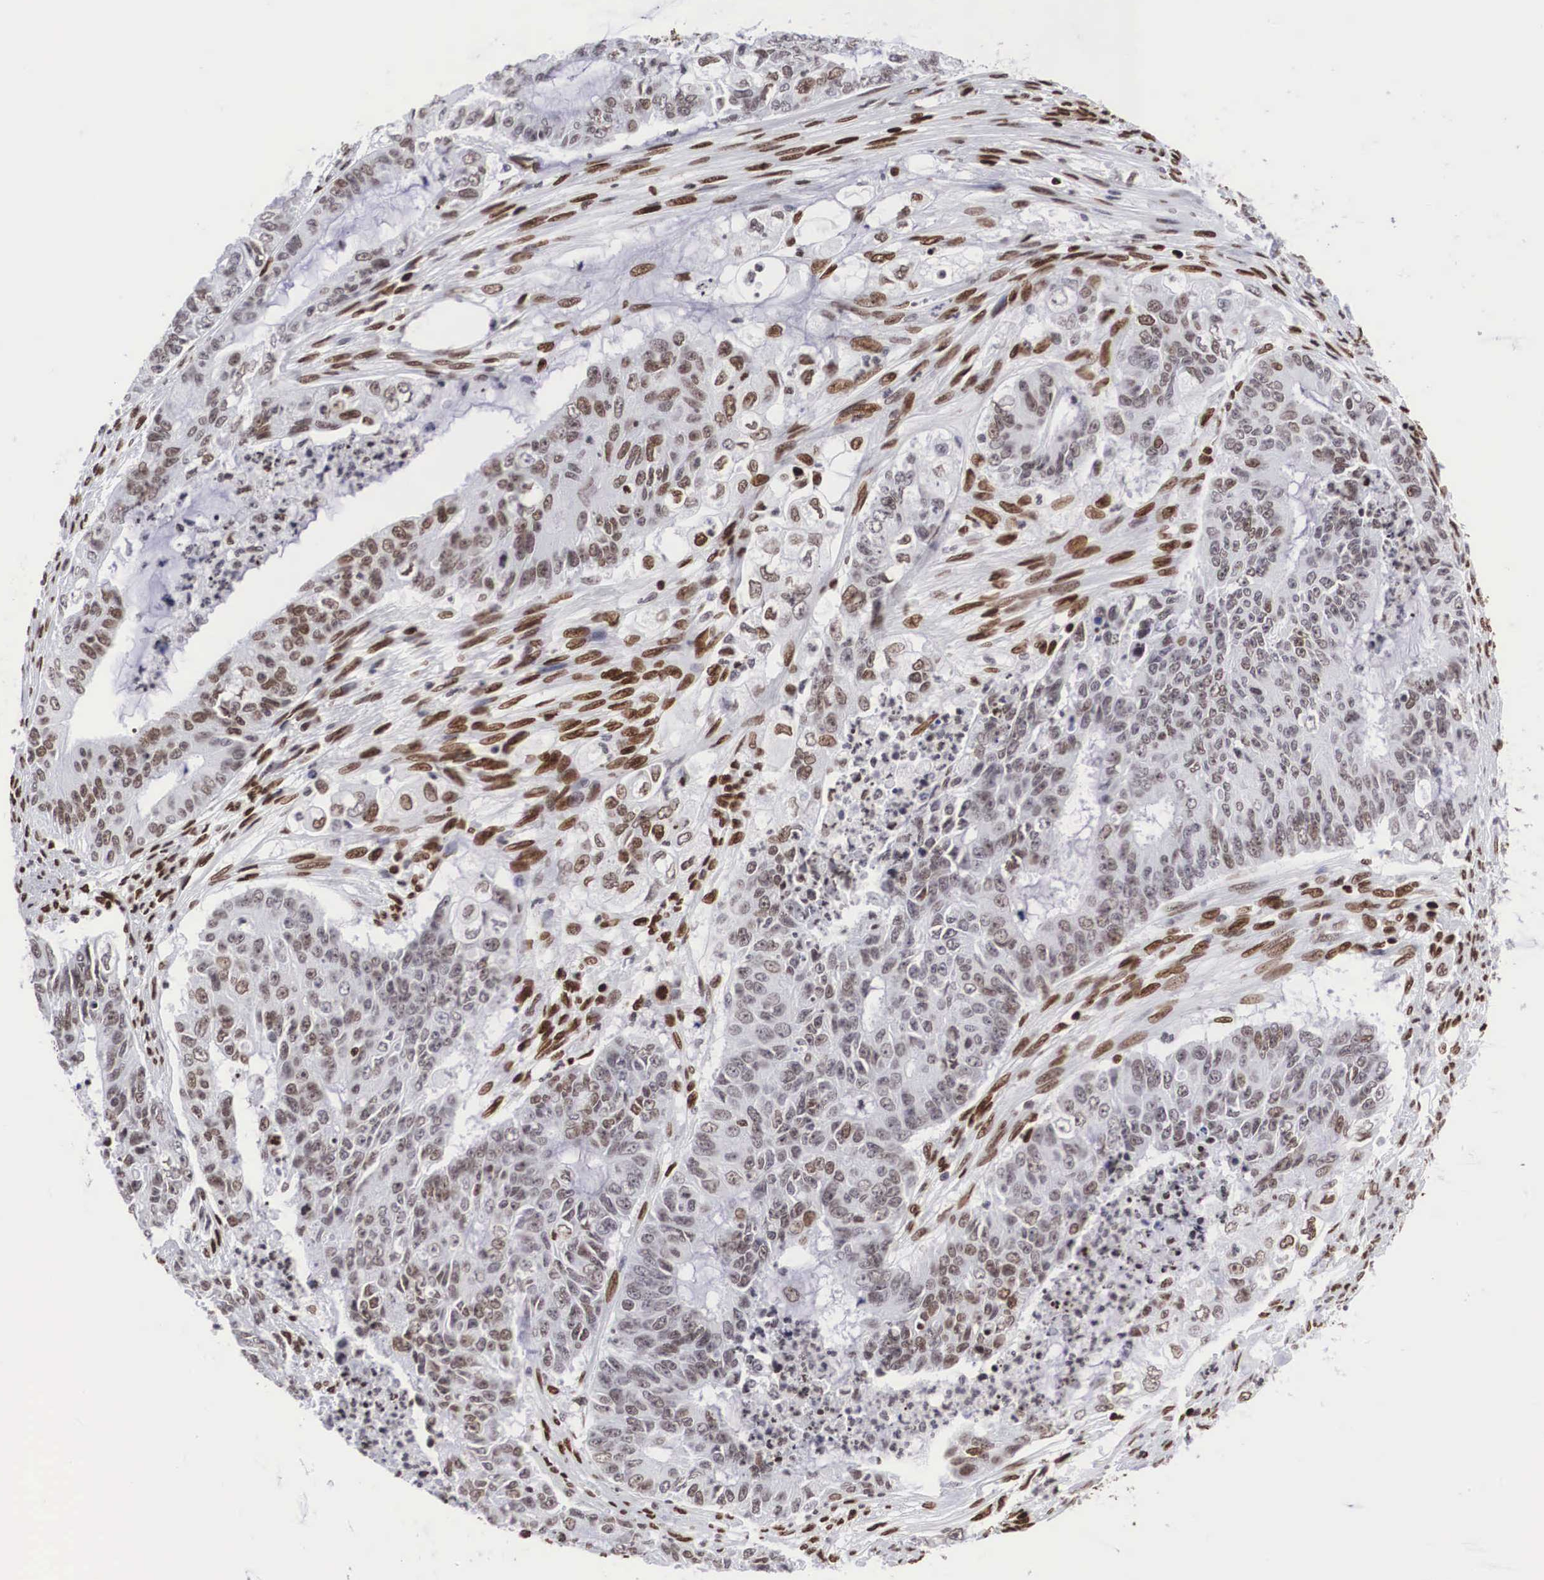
{"staining": {"intensity": "moderate", "quantity": ">75%", "location": "nuclear"}, "tissue": "endometrial cancer", "cell_type": "Tumor cells", "image_type": "cancer", "snomed": [{"axis": "morphology", "description": "Adenocarcinoma, NOS"}, {"axis": "topography", "description": "Endometrium"}], "caption": "Immunohistochemical staining of human endometrial cancer (adenocarcinoma) exhibits medium levels of moderate nuclear protein staining in approximately >75% of tumor cells.", "gene": "MECP2", "patient": {"sex": "female", "age": 75}}